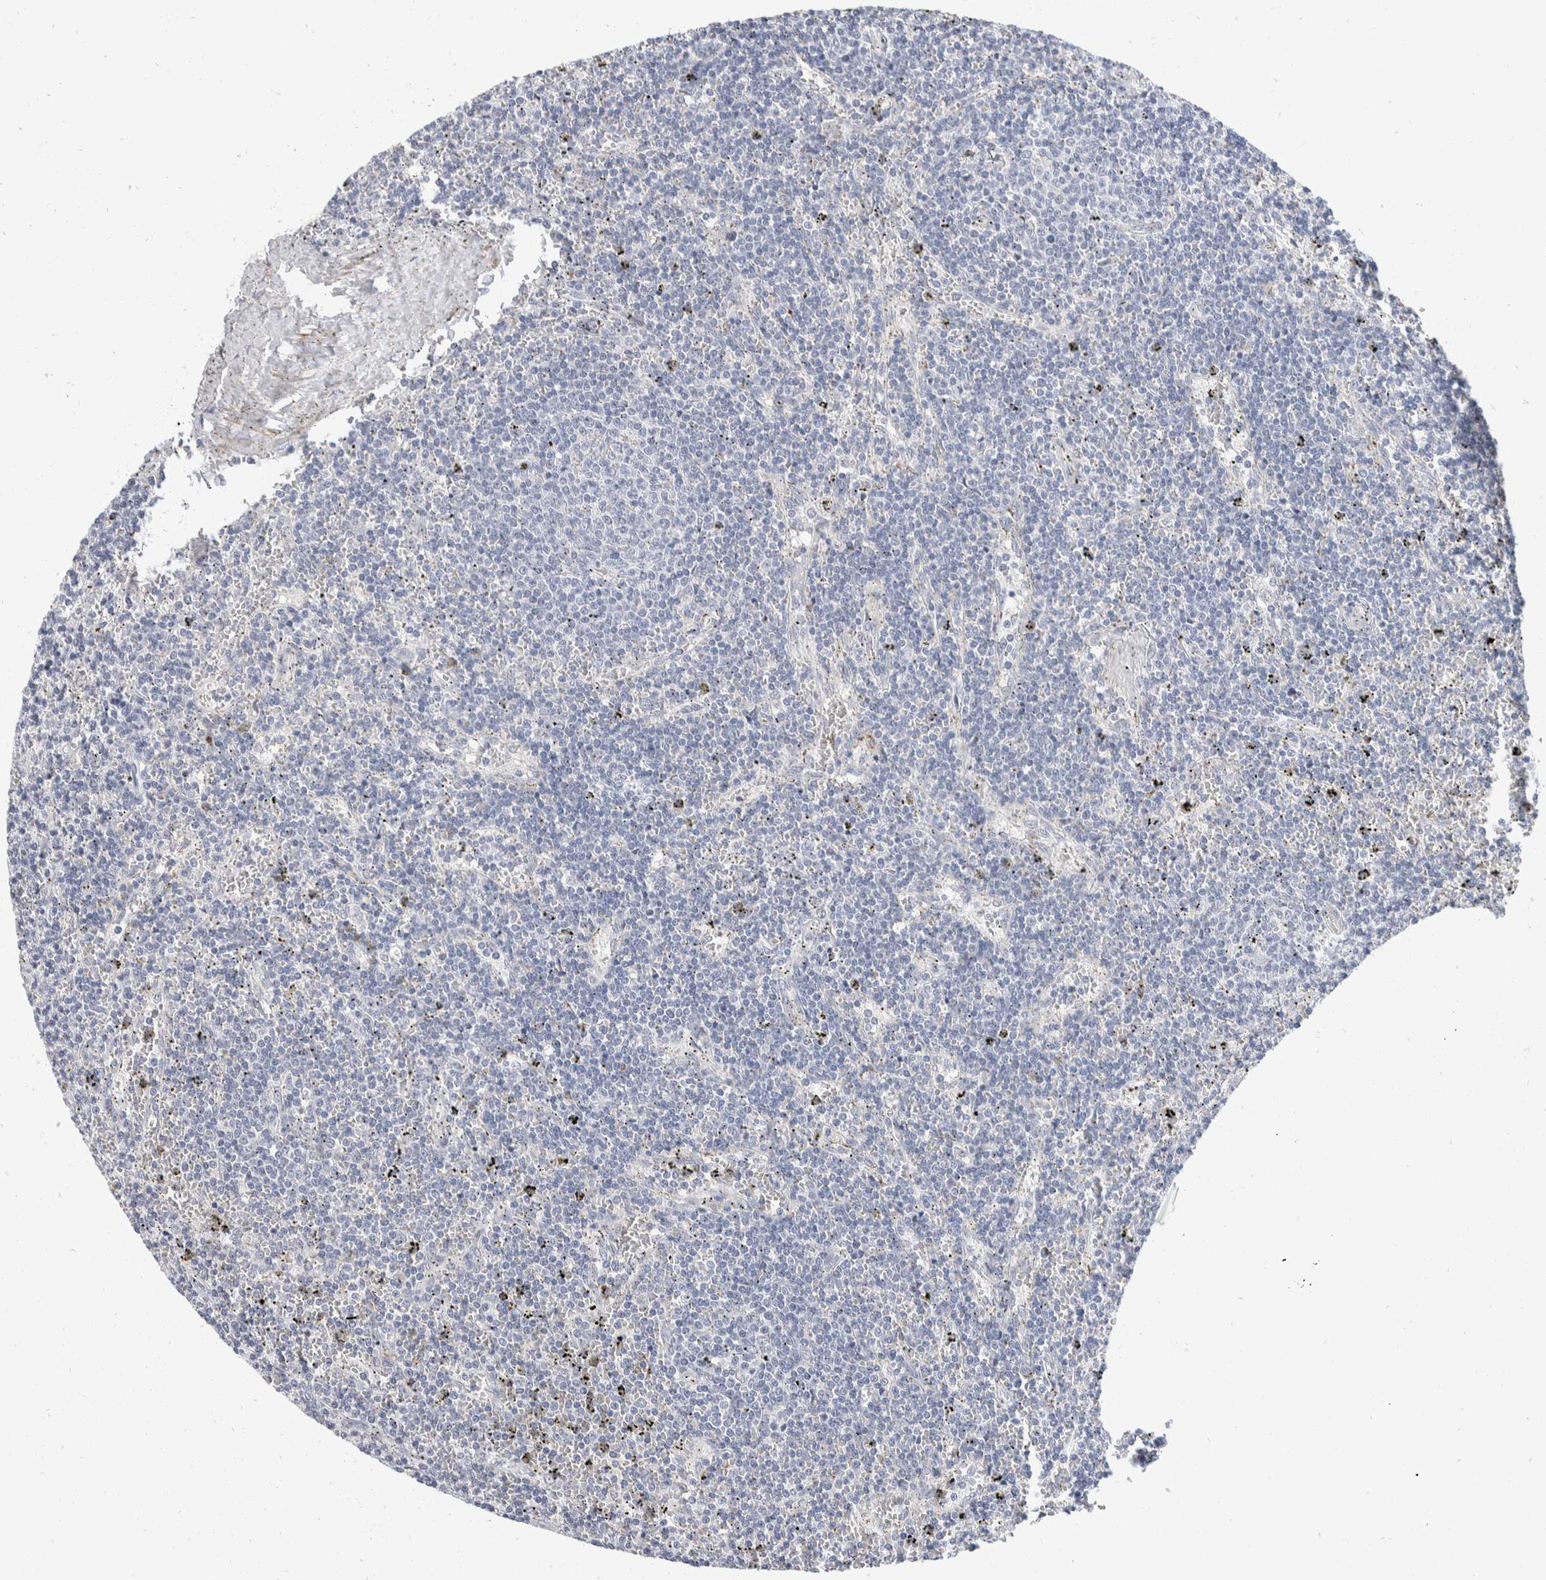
{"staining": {"intensity": "negative", "quantity": "none", "location": "none"}, "tissue": "lymphoma", "cell_type": "Tumor cells", "image_type": "cancer", "snomed": [{"axis": "morphology", "description": "Malignant lymphoma, non-Hodgkin's type, Low grade"}, {"axis": "topography", "description": "Spleen"}], "caption": "A high-resolution photomicrograph shows IHC staining of low-grade malignant lymphoma, non-Hodgkin's type, which demonstrates no significant staining in tumor cells.", "gene": "CATSPERD", "patient": {"sex": "female", "age": 50}}